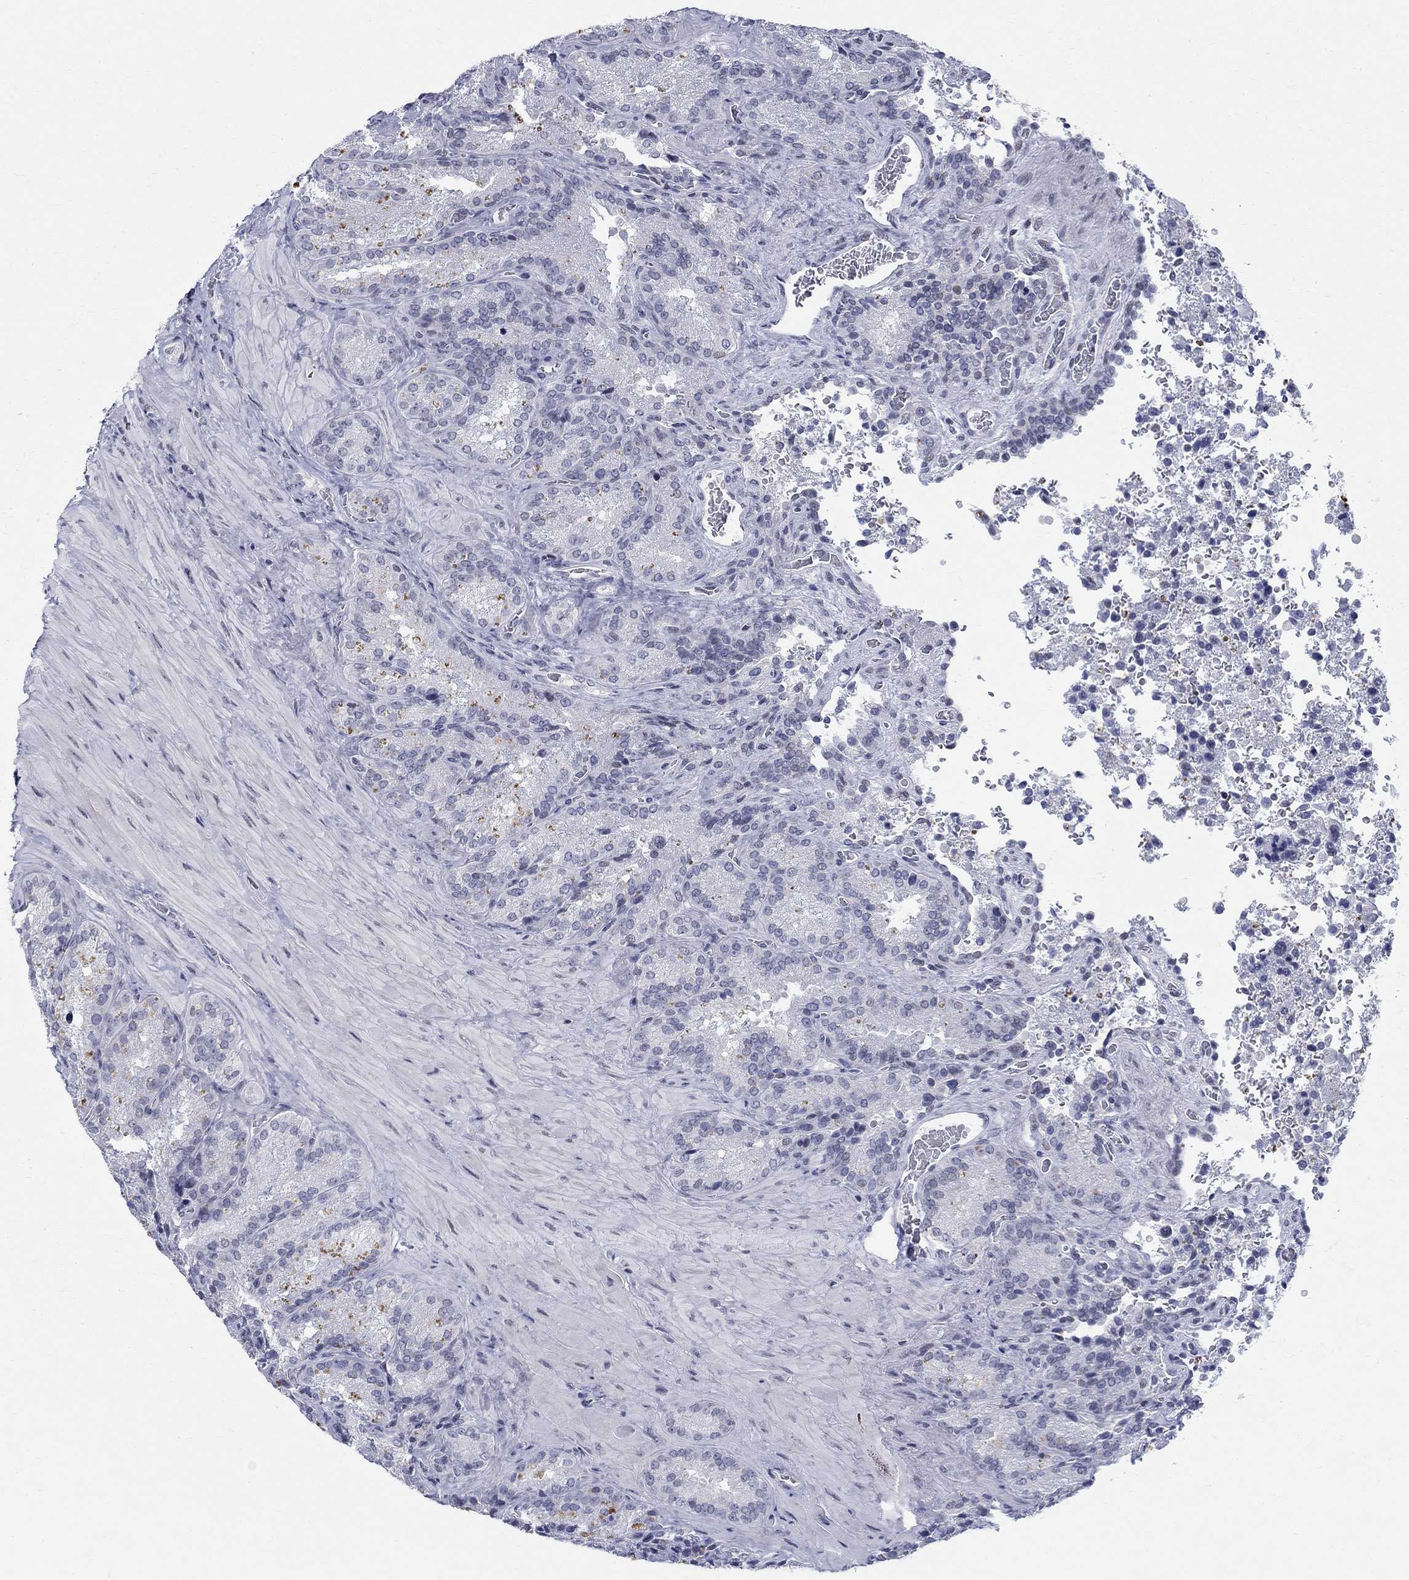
{"staining": {"intensity": "negative", "quantity": "none", "location": "none"}, "tissue": "seminal vesicle", "cell_type": "Glandular cells", "image_type": "normal", "snomed": [{"axis": "morphology", "description": "Normal tissue, NOS"}, {"axis": "topography", "description": "Seminal veicle"}], "caption": "This histopathology image is of normal seminal vesicle stained with IHC to label a protein in brown with the nuclei are counter-stained blue. There is no expression in glandular cells.", "gene": "BHLHE22", "patient": {"sex": "male", "age": 37}}